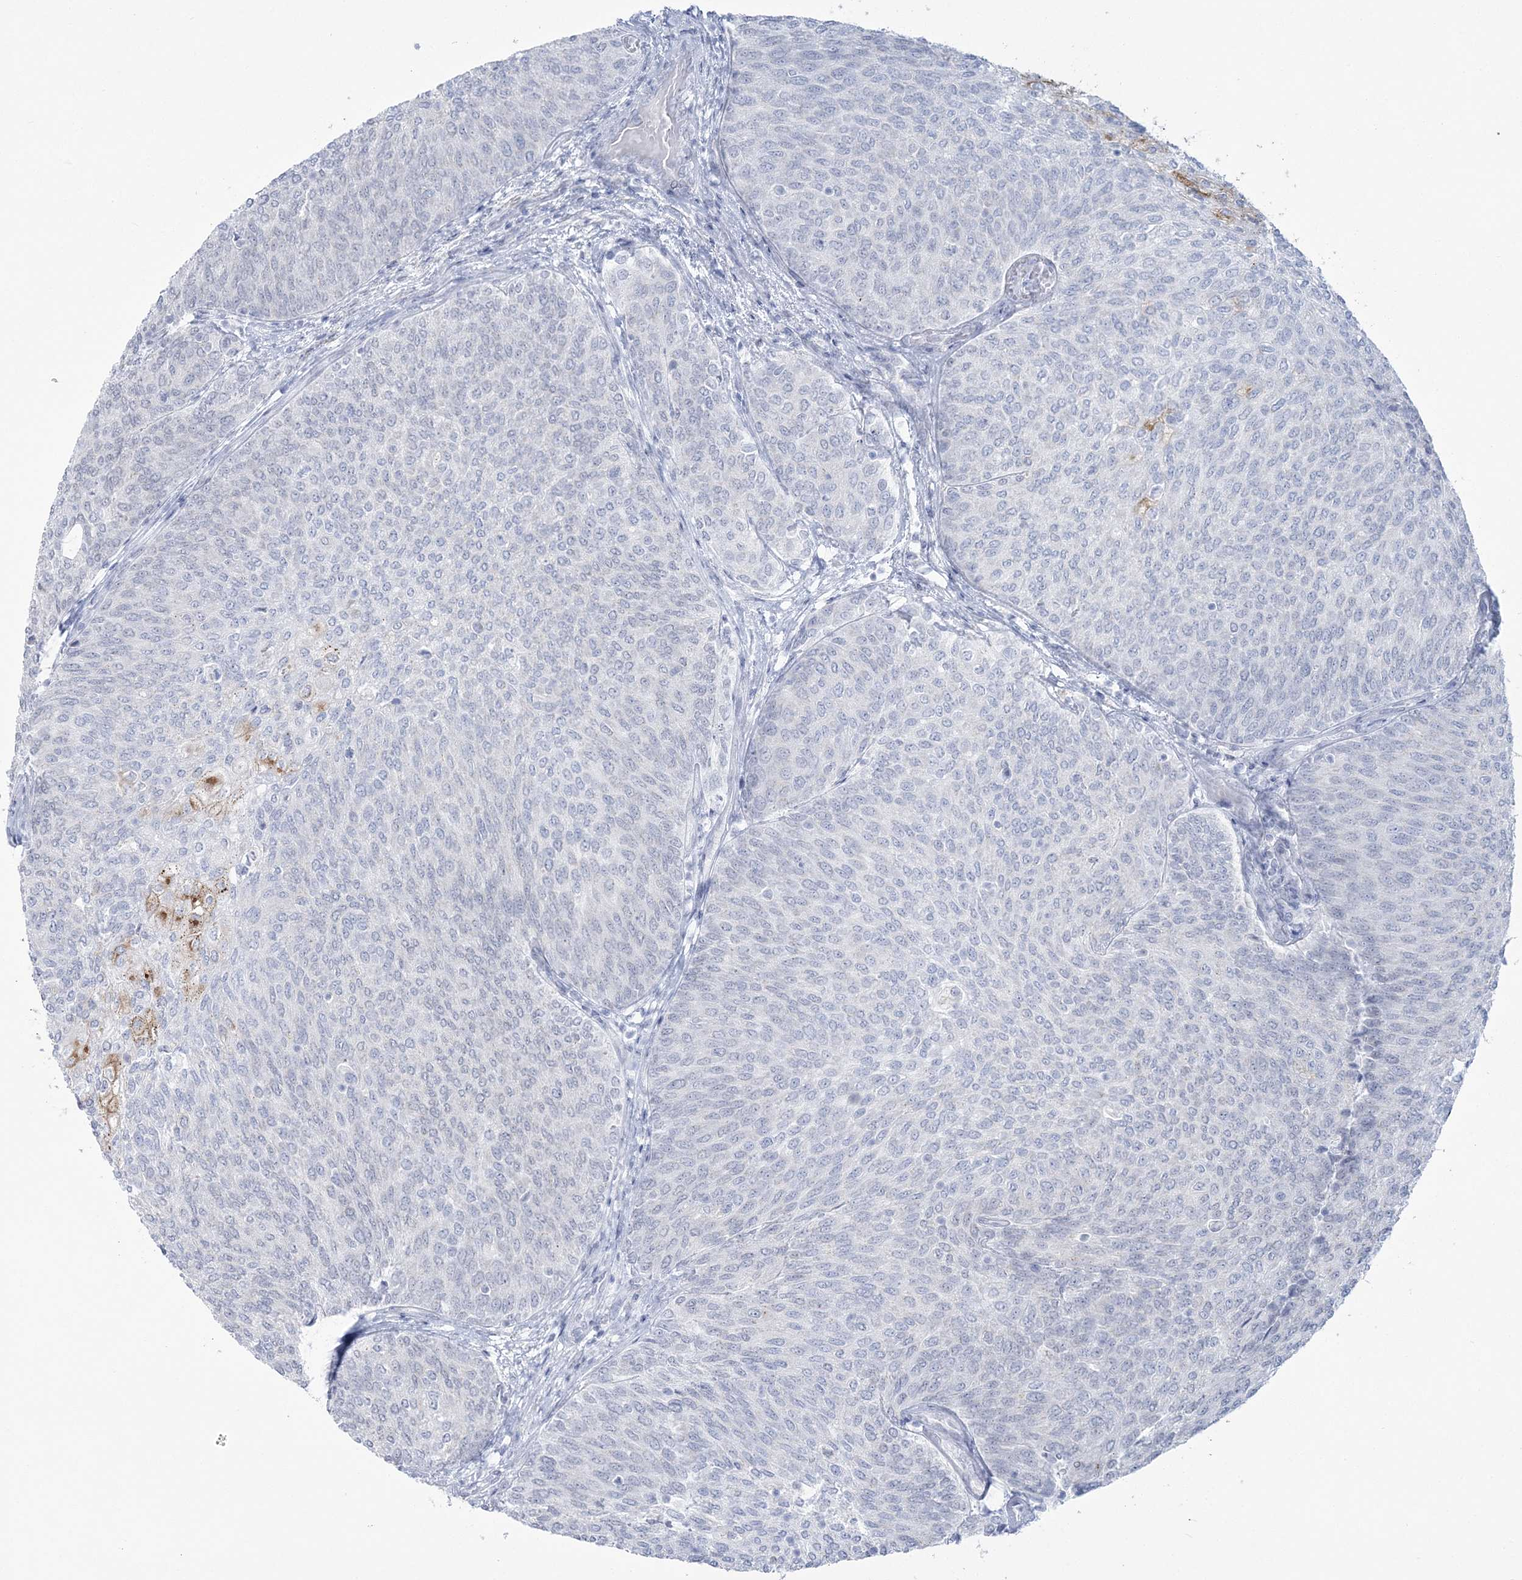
{"staining": {"intensity": "negative", "quantity": "none", "location": "none"}, "tissue": "urothelial cancer", "cell_type": "Tumor cells", "image_type": "cancer", "snomed": [{"axis": "morphology", "description": "Urothelial carcinoma, Low grade"}, {"axis": "topography", "description": "Urinary bladder"}], "caption": "Tumor cells show no significant protein positivity in low-grade urothelial carcinoma.", "gene": "ZNF843", "patient": {"sex": "female", "age": 79}}